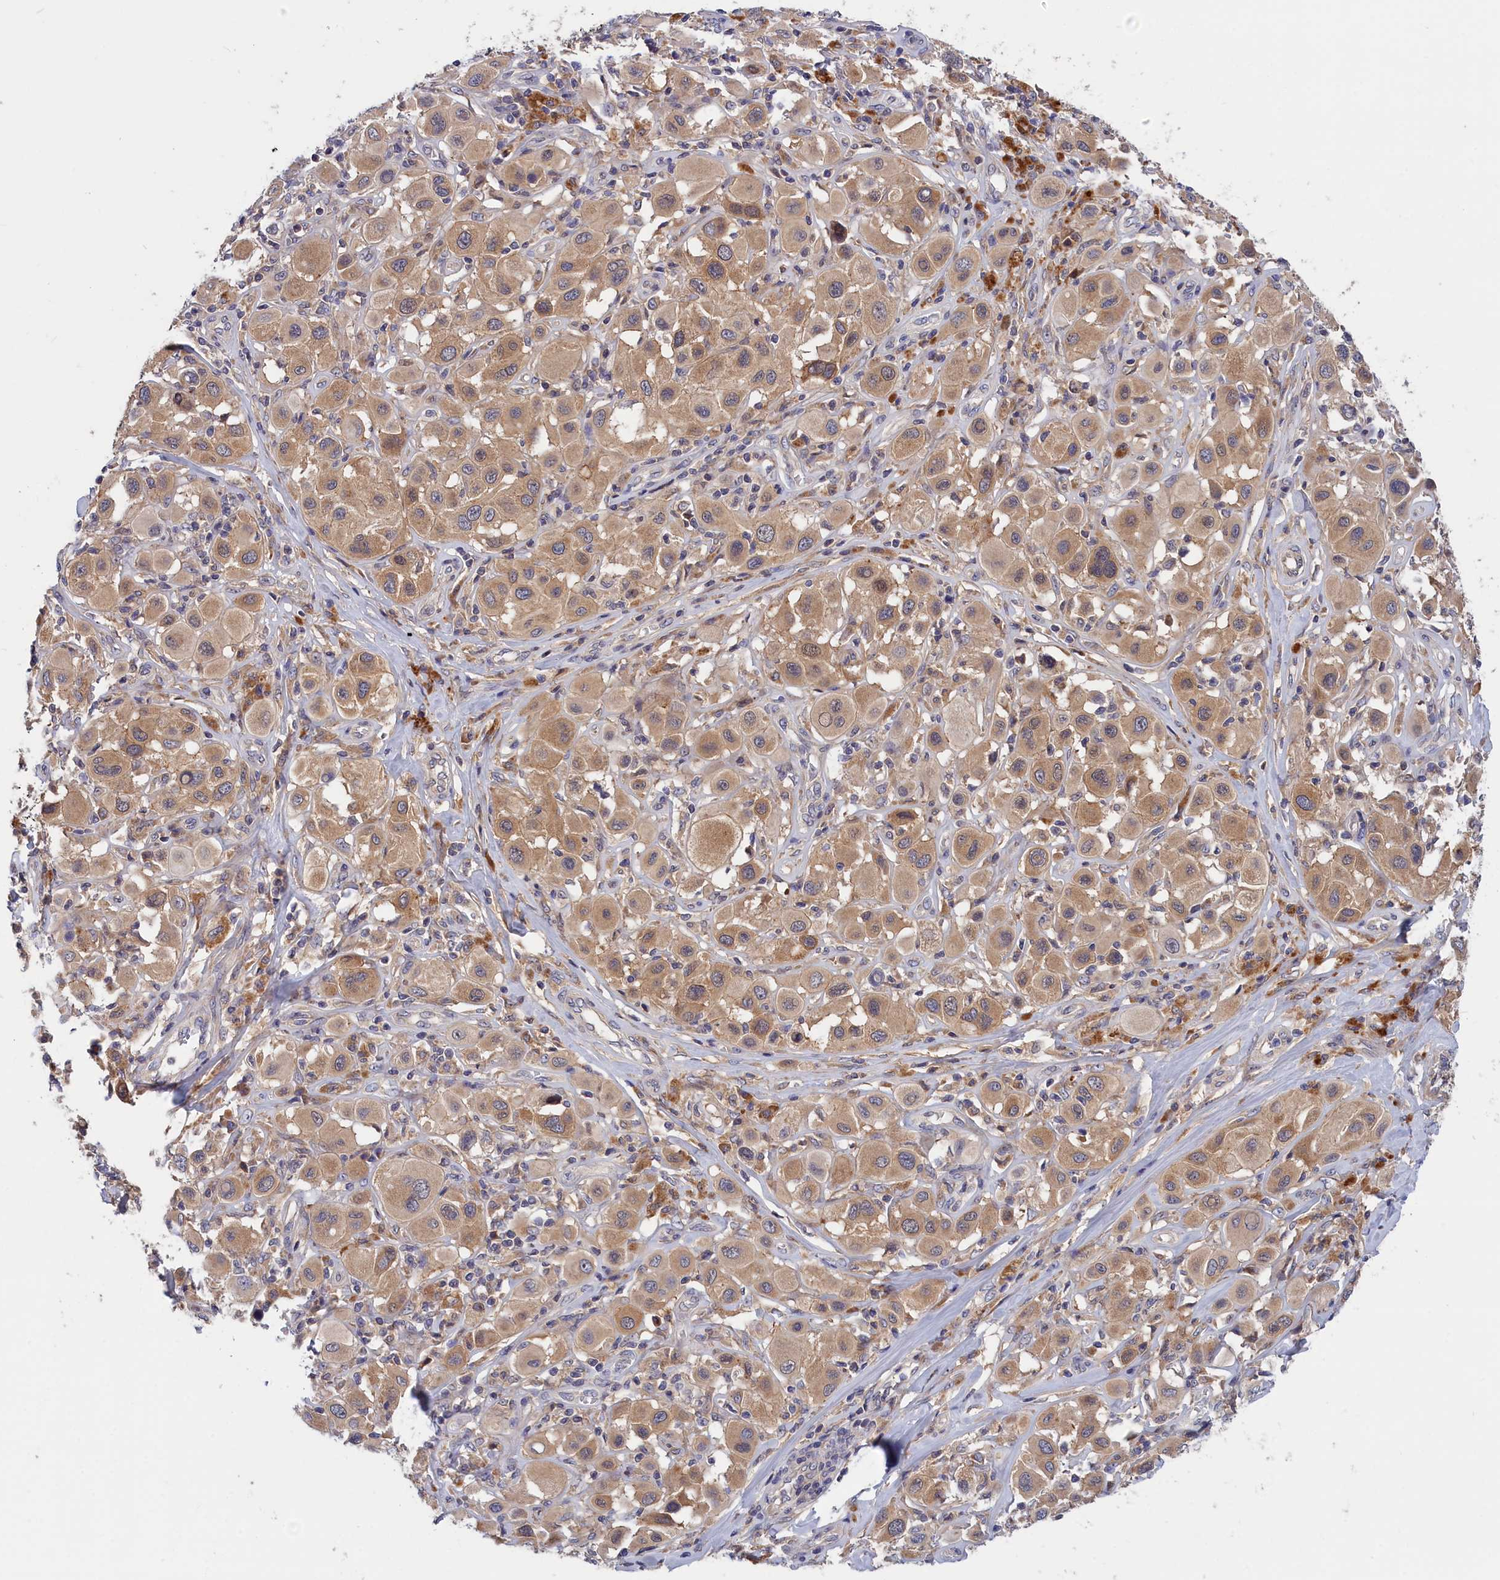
{"staining": {"intensity": "weak", "quantity": ">75%", "location": "cytoplasmic/membranous"}, "tissue": "melanoma", "cell_type": "Tumor cells", "image_type": "cancer", "snomed": [{"axis": "morphology", "description": "Malignant melanoma, Metastatic site"}, {"axis": "topography", "description": "Skin"}], "caption": "Protein analysis of malignant melanoma (metastatic site) tissue displays weak cytoplasmic/membranous expression in approximately >75% of tumor cells. (DAB (3,3'-diaminobenzidine) IHC, brown staining for protein, blue staining for nuclei).", "gene": "CRACD", "patient": {"sex": "male", "age": 41}}